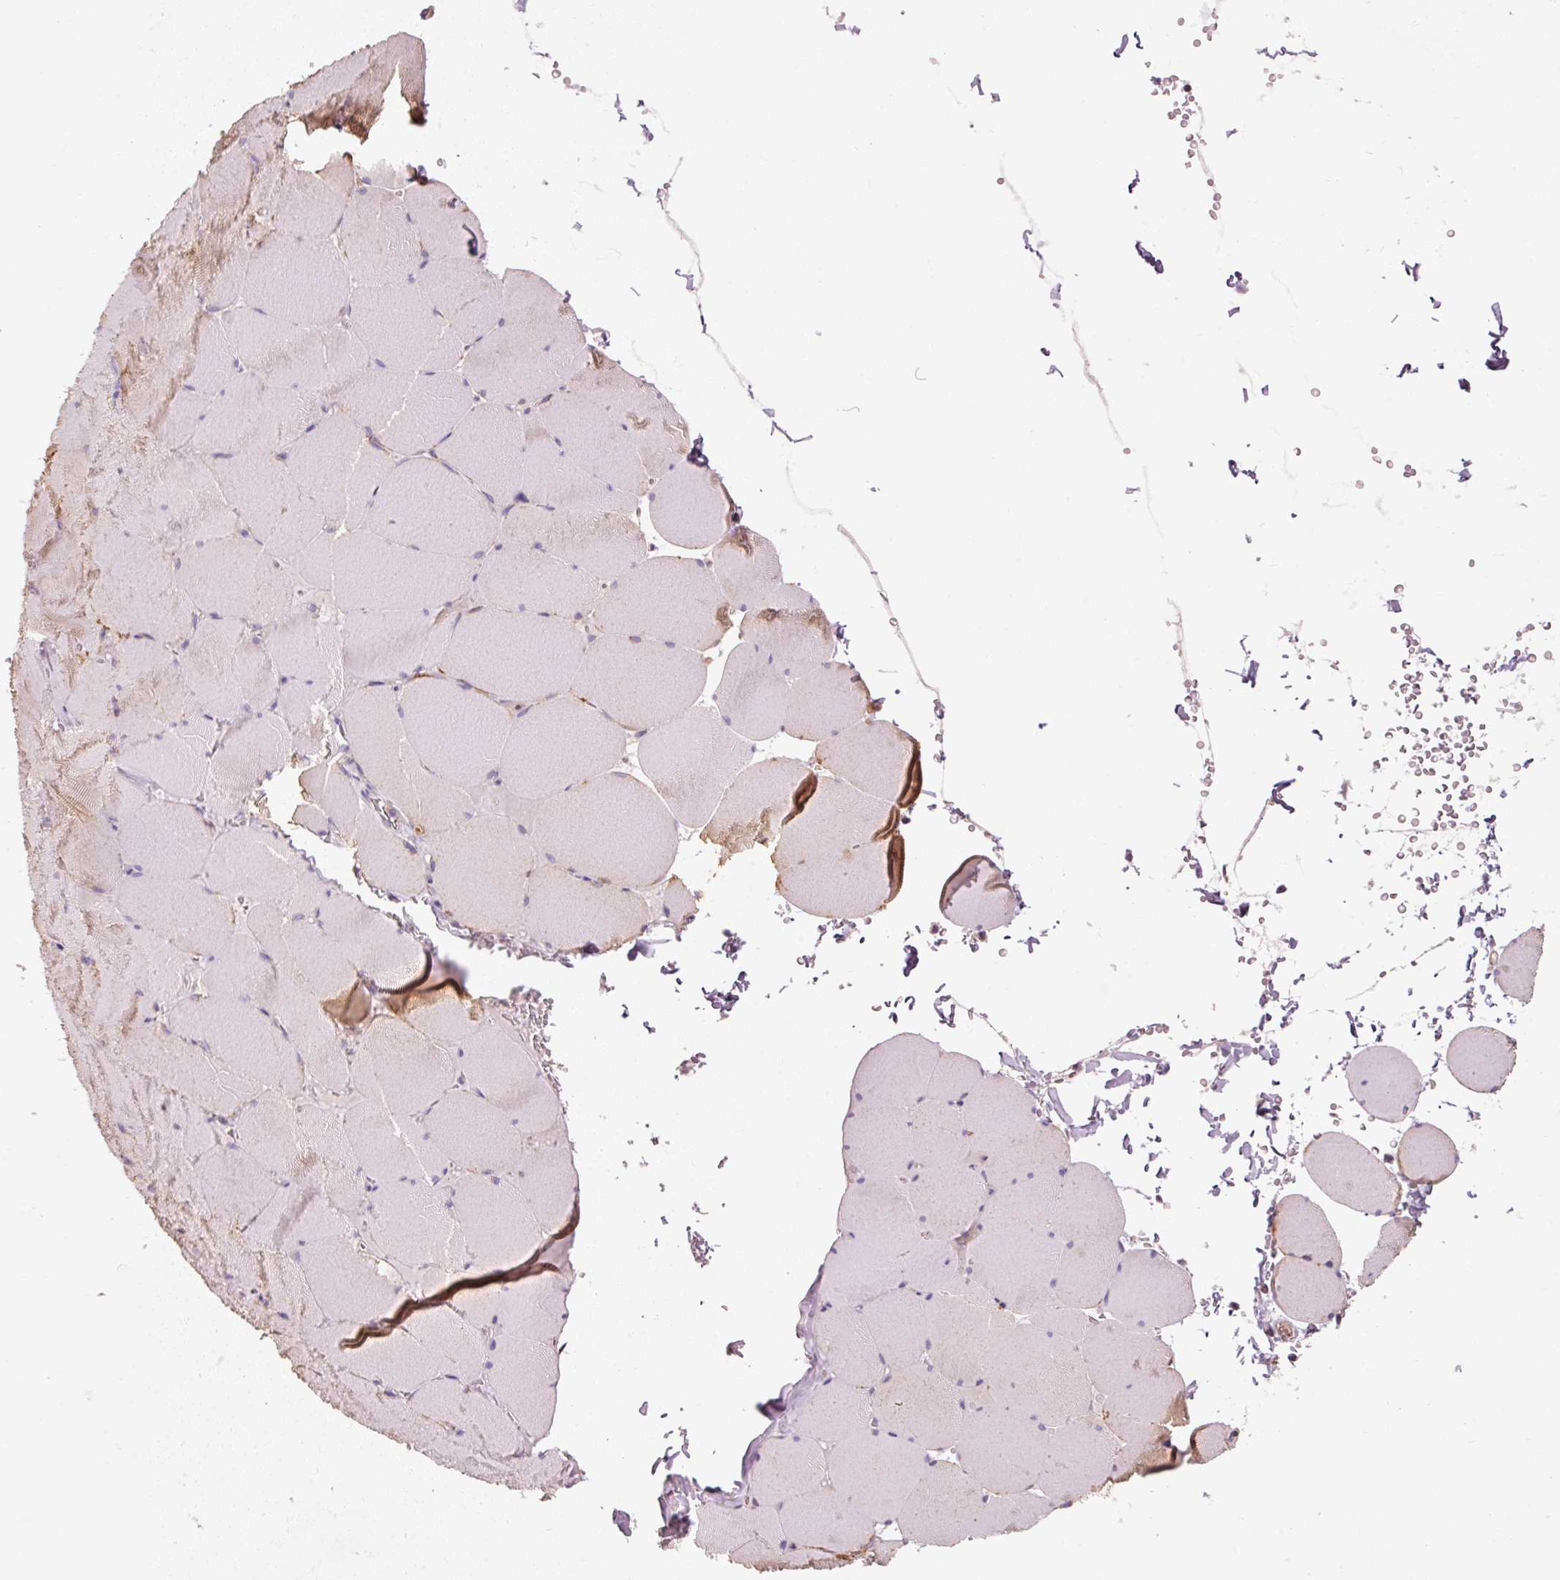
{"staining": {"intensity": "strong", "quantity": "<25%", "location": "cytoplasmic/membranous"}, "tissue": "skeletal muscle", "cell_type": "Myocytes", "image_type": "normal", "snomed": [{"axis": "morphology", "description": "Normal tissue, NOS"}, {"axis": "topography", "description": "Skeletal muscle"}, {"axis": "topography", "description": "Head-Neck"}], "caption": "A brown stain labels strong cytoplasmic/membranous staining of a protein in myocytes of benign human skeletal muscle. The staining was performed using DAB (3,3'-diaminobenzidine), with brown indicating positive protein expression. Nuclei are stained blue with hematoxylin.", "gene": "NDUFB4", "patient": {"sex": "male", "age": 66}}